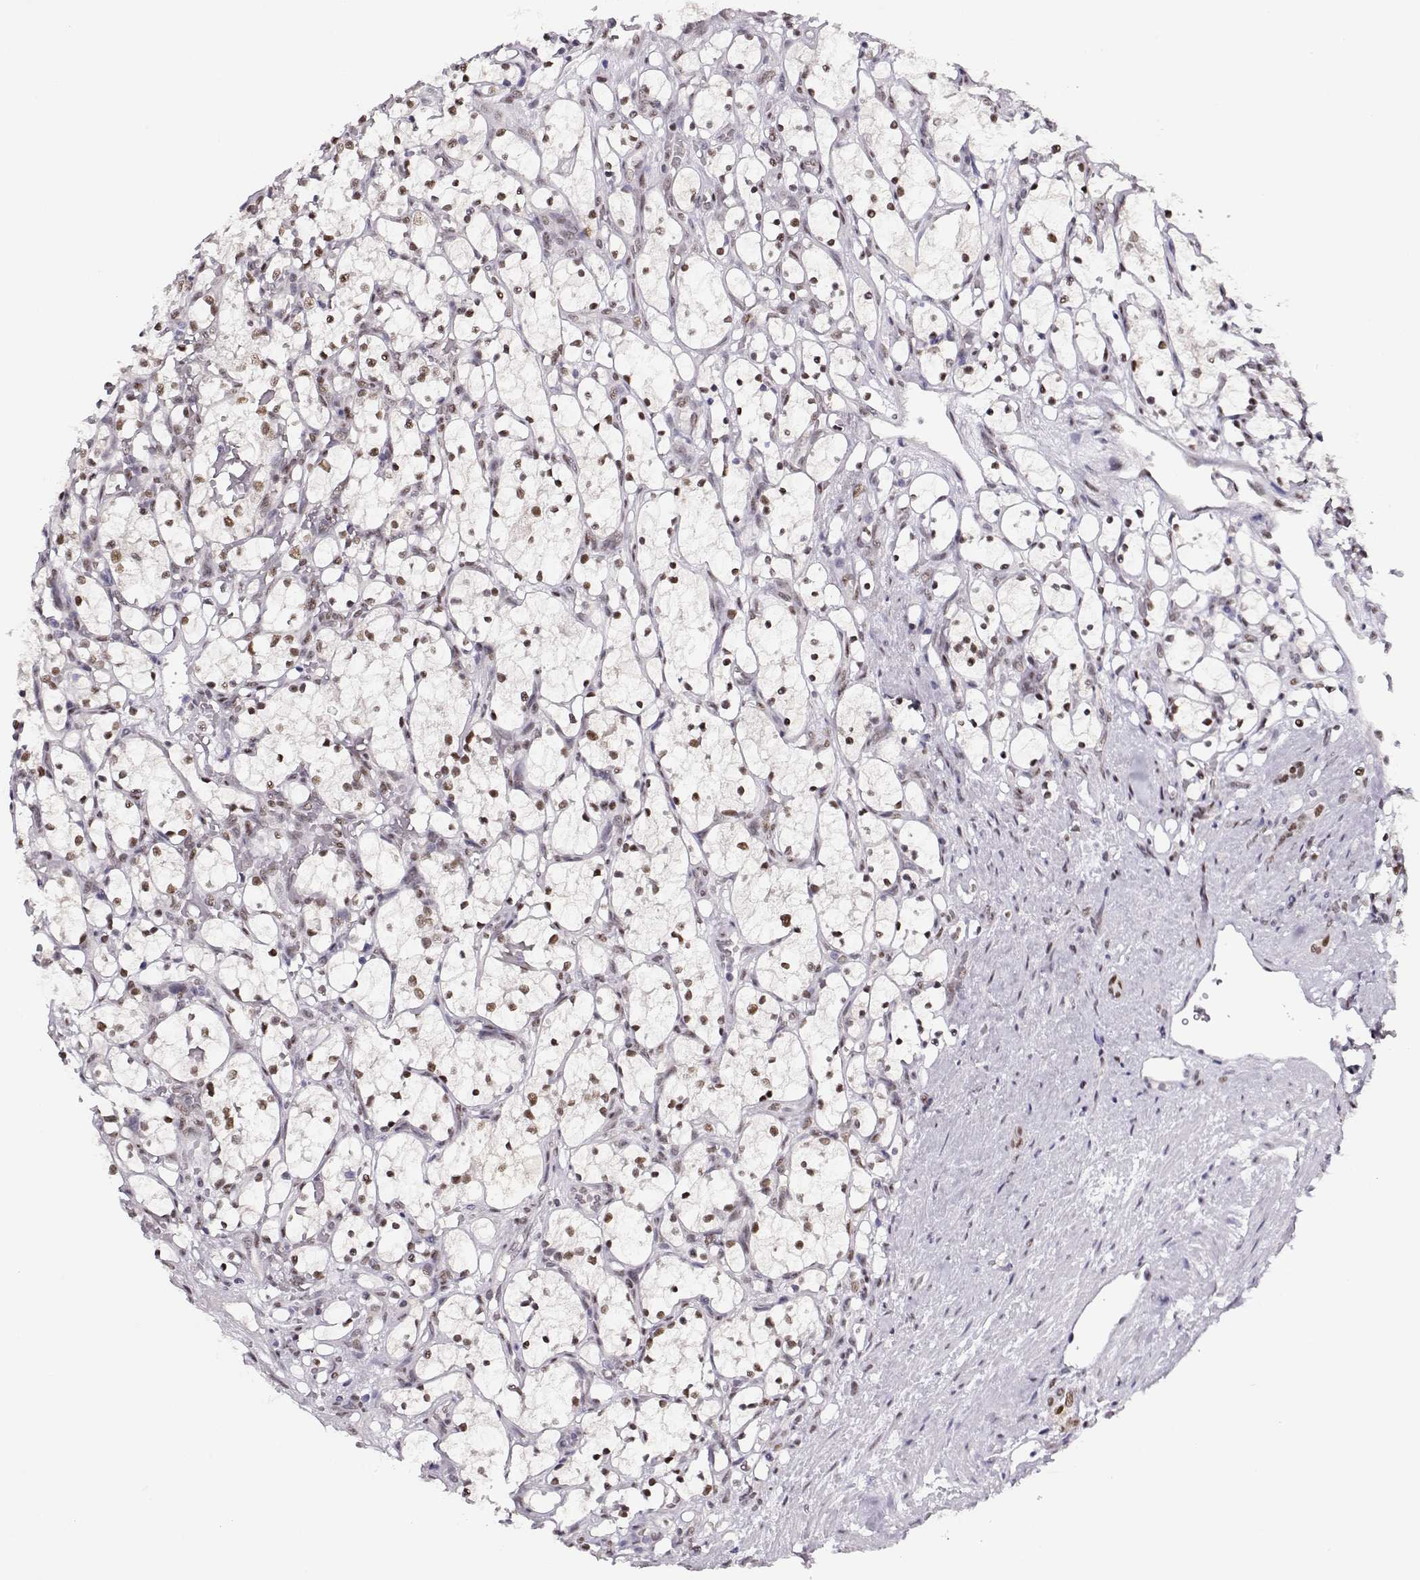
{"staining": {"intensity": "moderate", "quantity": ">75%", "location": "nuclear"}, "tissue": "renal cancer", "cell_type": "Tumor cells", "image_type": "cancer", "snomed": [{"axis": "morphology", "description": "Adenocarcinoma, NOS"}, {"axis": "topography", "description": "Kidney"}], "caption": "Protein expression analysis of human renal cancer (adenocarcinoma) reveals moderate nuclear expression in about >75% of tumor cells.", "gene": "POLI", "patient": {"sex": "female", "age": 69}}